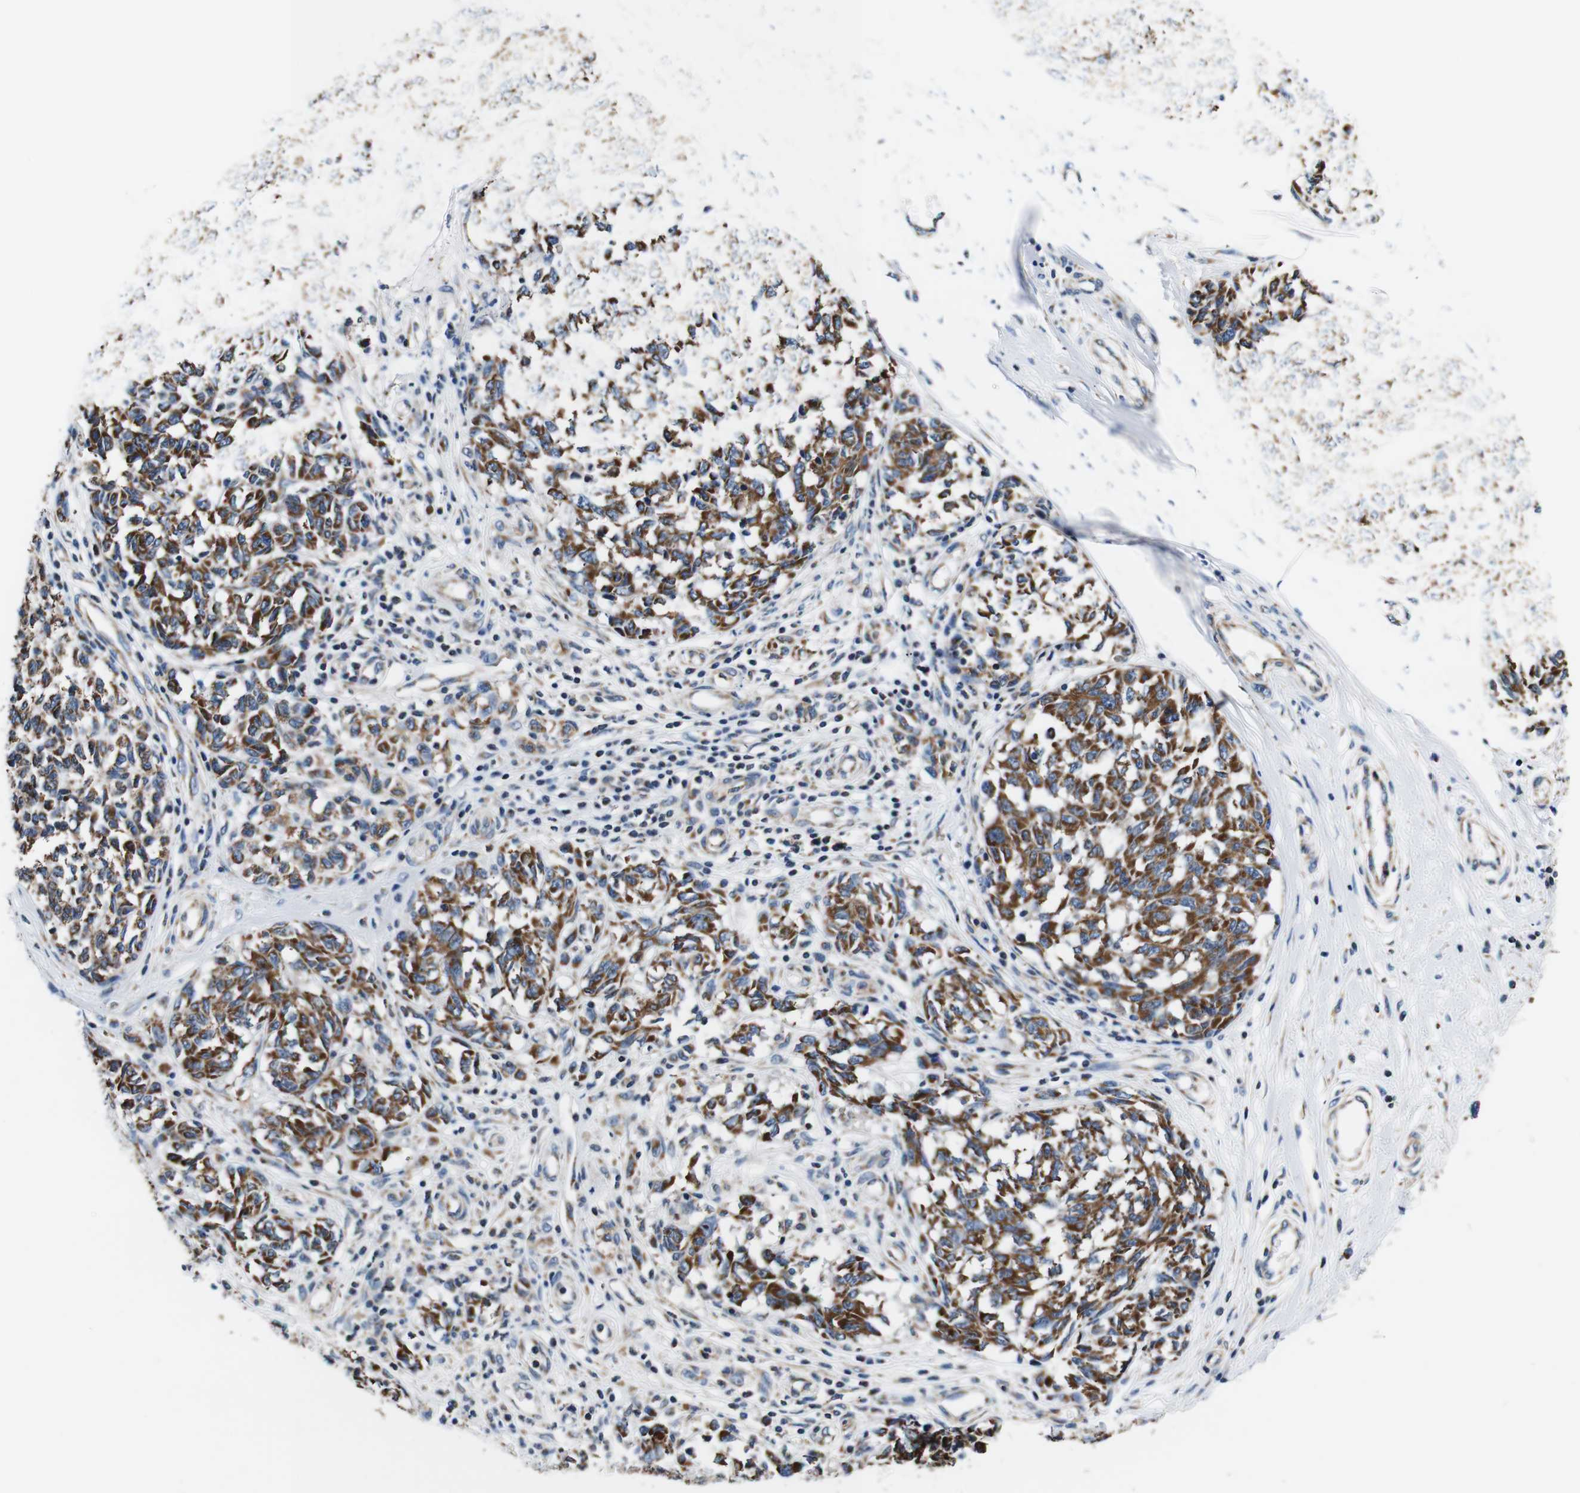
{"staining": {"intensity": "moderate", "quantity": ">75%", "location": "cytoplasmic/membranous"}, "tissue": "melanoma", "cell_type": "Tumor cells", "image_type": "cancer", "snomed": [{"axis": "morphology", "description": "Malignant melanoma, NOS"}, {"axis": "topography", "description": "Skin"}], "caption": "Immunohistochemistry (IHC) histopathology image of human malignant melanoma stained for a protein (brown), which reveals medium levels of moderate cytoplasmic/membranous expression in approximately >75% of tumor cells.", "gene": "LRP4", "patient": {"sex": "female", "age": 64}}